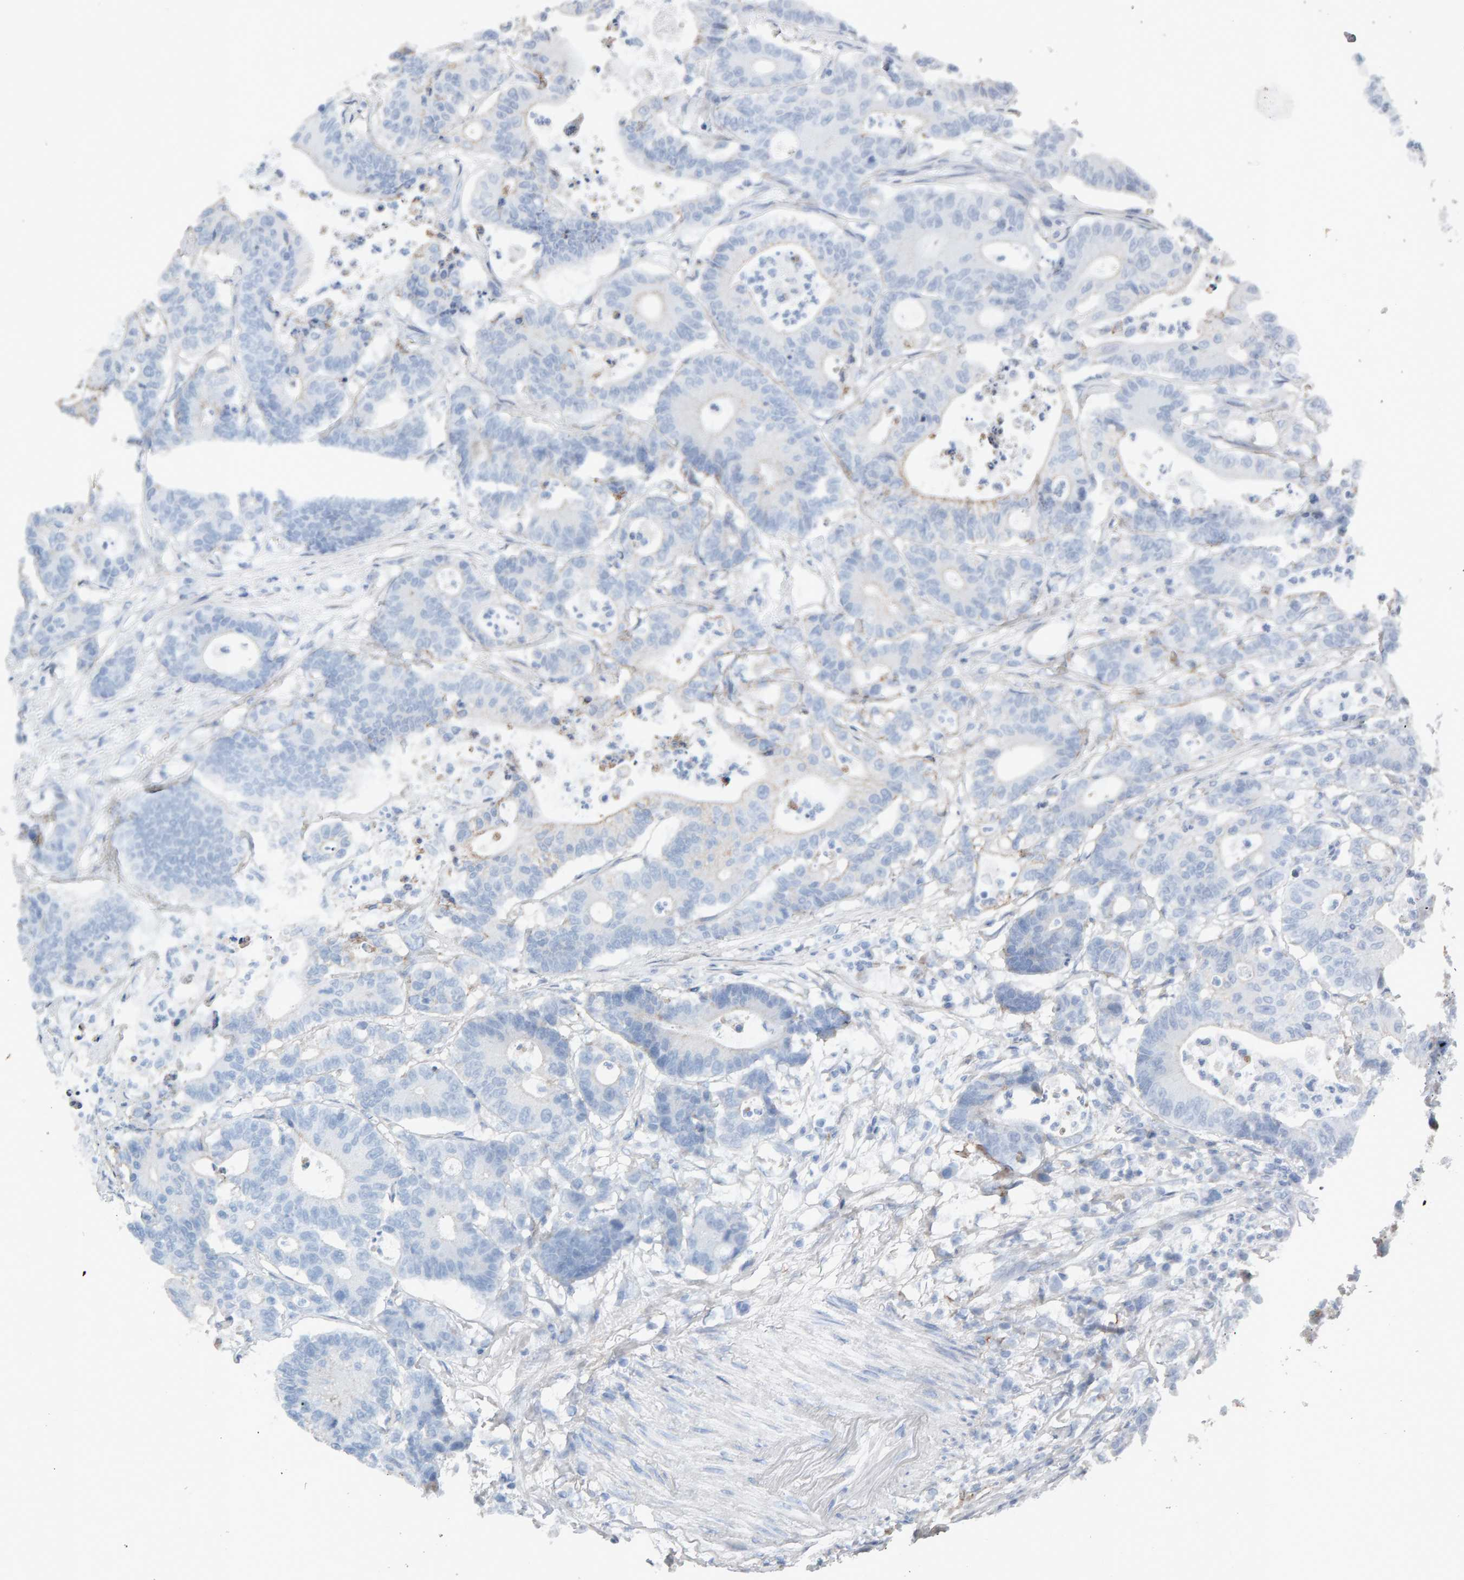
{"staining": {"intensity": "negative", "quantity": "none", "location": "none"}, "tissue": "colorectal cancer", "cell_type": "Tumor cells", "image_type": "cancer", "snomed": [{"axis": "morphology", "description": "Adenocarcinoma, NOS"}, {"axis": "topography", "description": "Colon"}], "caption": "High power microscopy photomicrograph of an immunohistochemistry (IHC) photomicrograph of colorectal cancer (adenocarcinoma), revealing no significant positivity in tumor cells.", "gene": "ENGASE", "patient": {"sex": "female", "age": 84}}